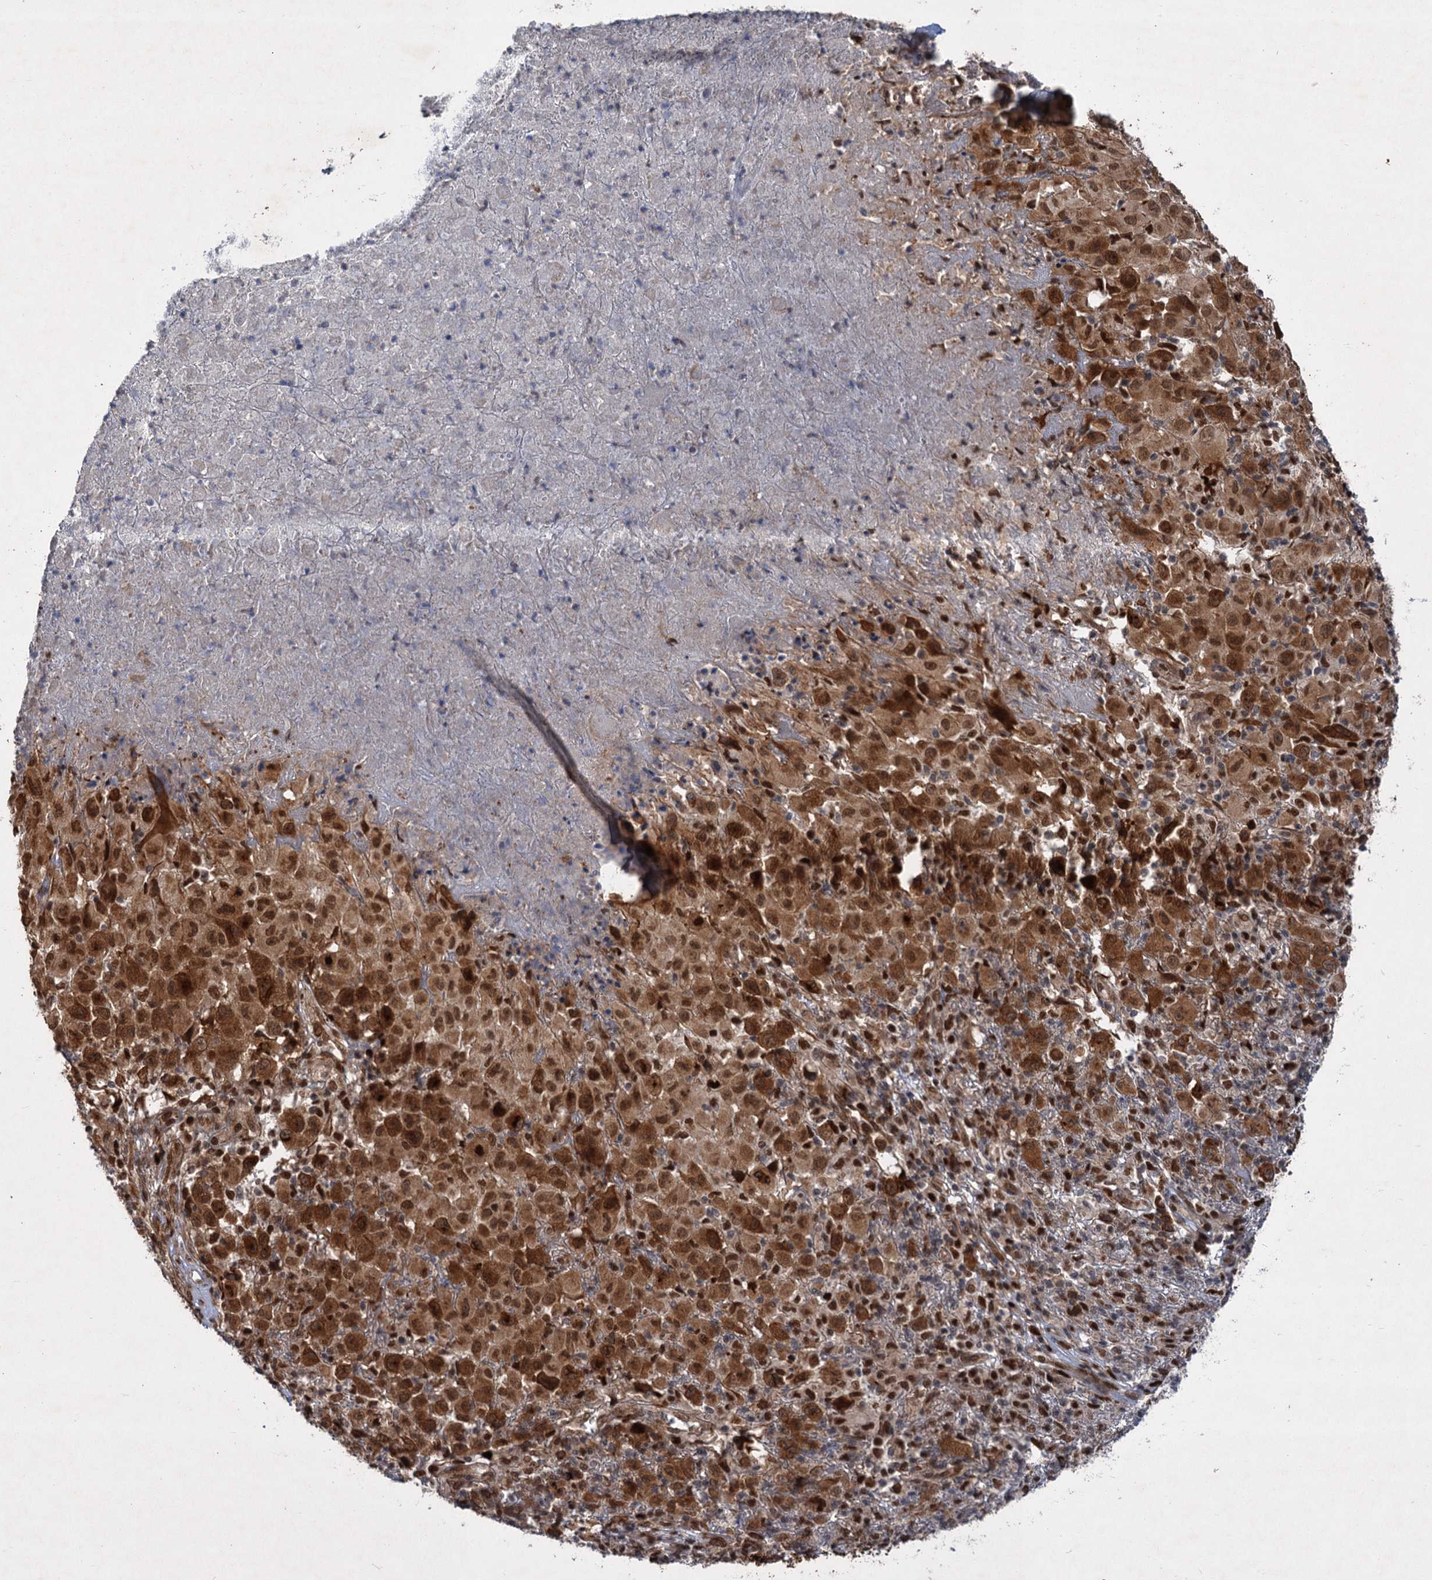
{"staining": {"intensity": "strong", "quantity": ">75%", "location": "cytoplasmic/membranous,nuclear"}, "tissue": "melanoma", "cell_type": "Tumor cells", "image_type": "cancer", "snomed": [{"axis": "morphology", "description": "Malignant melanoma, NOS"}, {"axis": "topography", "description": "Skin"}], "caption": "An image of human malignant melanoma stained for a protein exhibits strong cytoplasmic/membranous and nuclear brown staining in tumor cells.", "gene": "TTC31", "patient": {"sex": "male", "age": 73}}